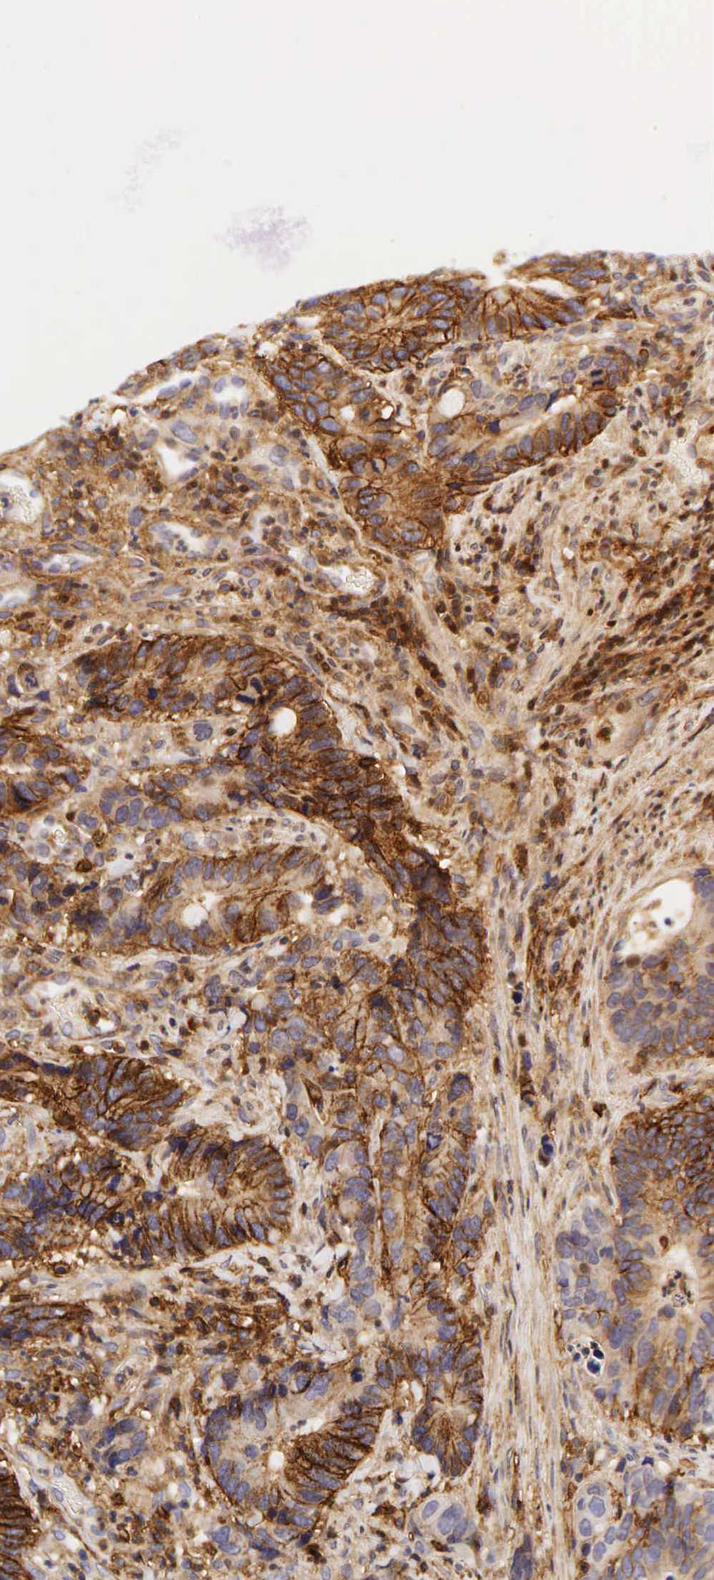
{"staining": {"intensity": "moderate", "quantity": "25%-75%", "location": "cytoplasmic/membranous"}, "tissue": "colorectal cancer", "cell_type": "Tumor cells", "image_type": "cancer", "snomed": [{"axis": "morphology", "description": "Adenocarcinoma, NOS"}, {"axis": "topography", "description": "Colon"}], "caption": "IHC histopathology image of colorectal cancer (adenocarcinoma) stained for a protein (brown), which displays medium levels of moderate cytoplasmic/membranous expression in about 25%-75% of tumor cells.", "gene": "CD44", "patient": {"sex": "male", "age": 56}}